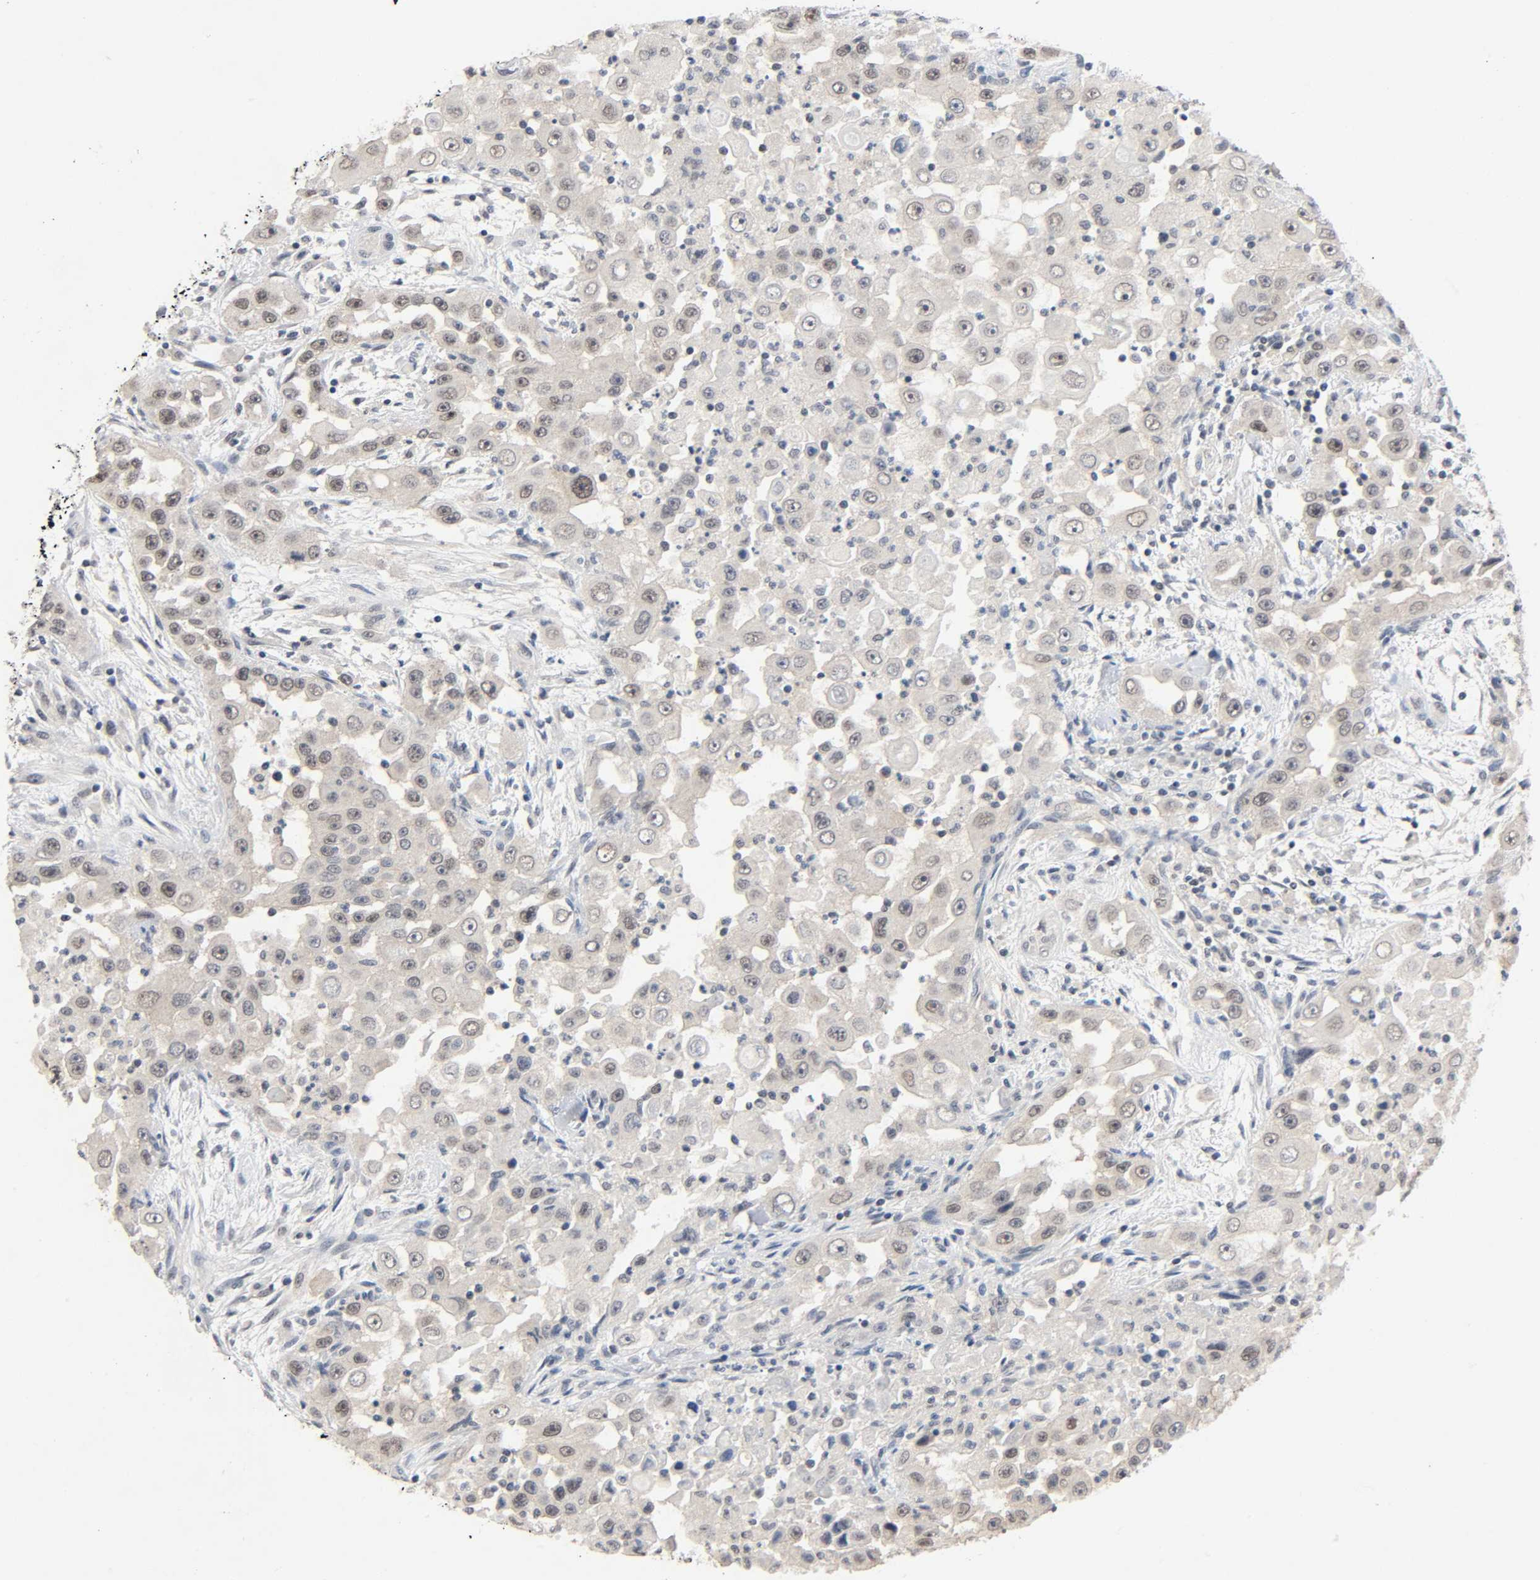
{"staining": {"intensity": "weak", "quantity": ">75%", "location": "cytoplasmic/membranous,nuclear"}, "tissue": "head and neck cancer", "cell_type": "Tumor cells", "image_type": "cancer", "snomed": [{"axis": "morphology", "description": "Carcinoma, NOS"}, {"axis": "topography", "description": "Head-Neck"}], "caption": "IHC of human head and neck cancer shows low levels of weak cytoplasmic/membranous and nuclear expression in about >75% of tumor cells.", "gene": "MAPKAPK5", "patient": {"sex": "male", "age": 87}}